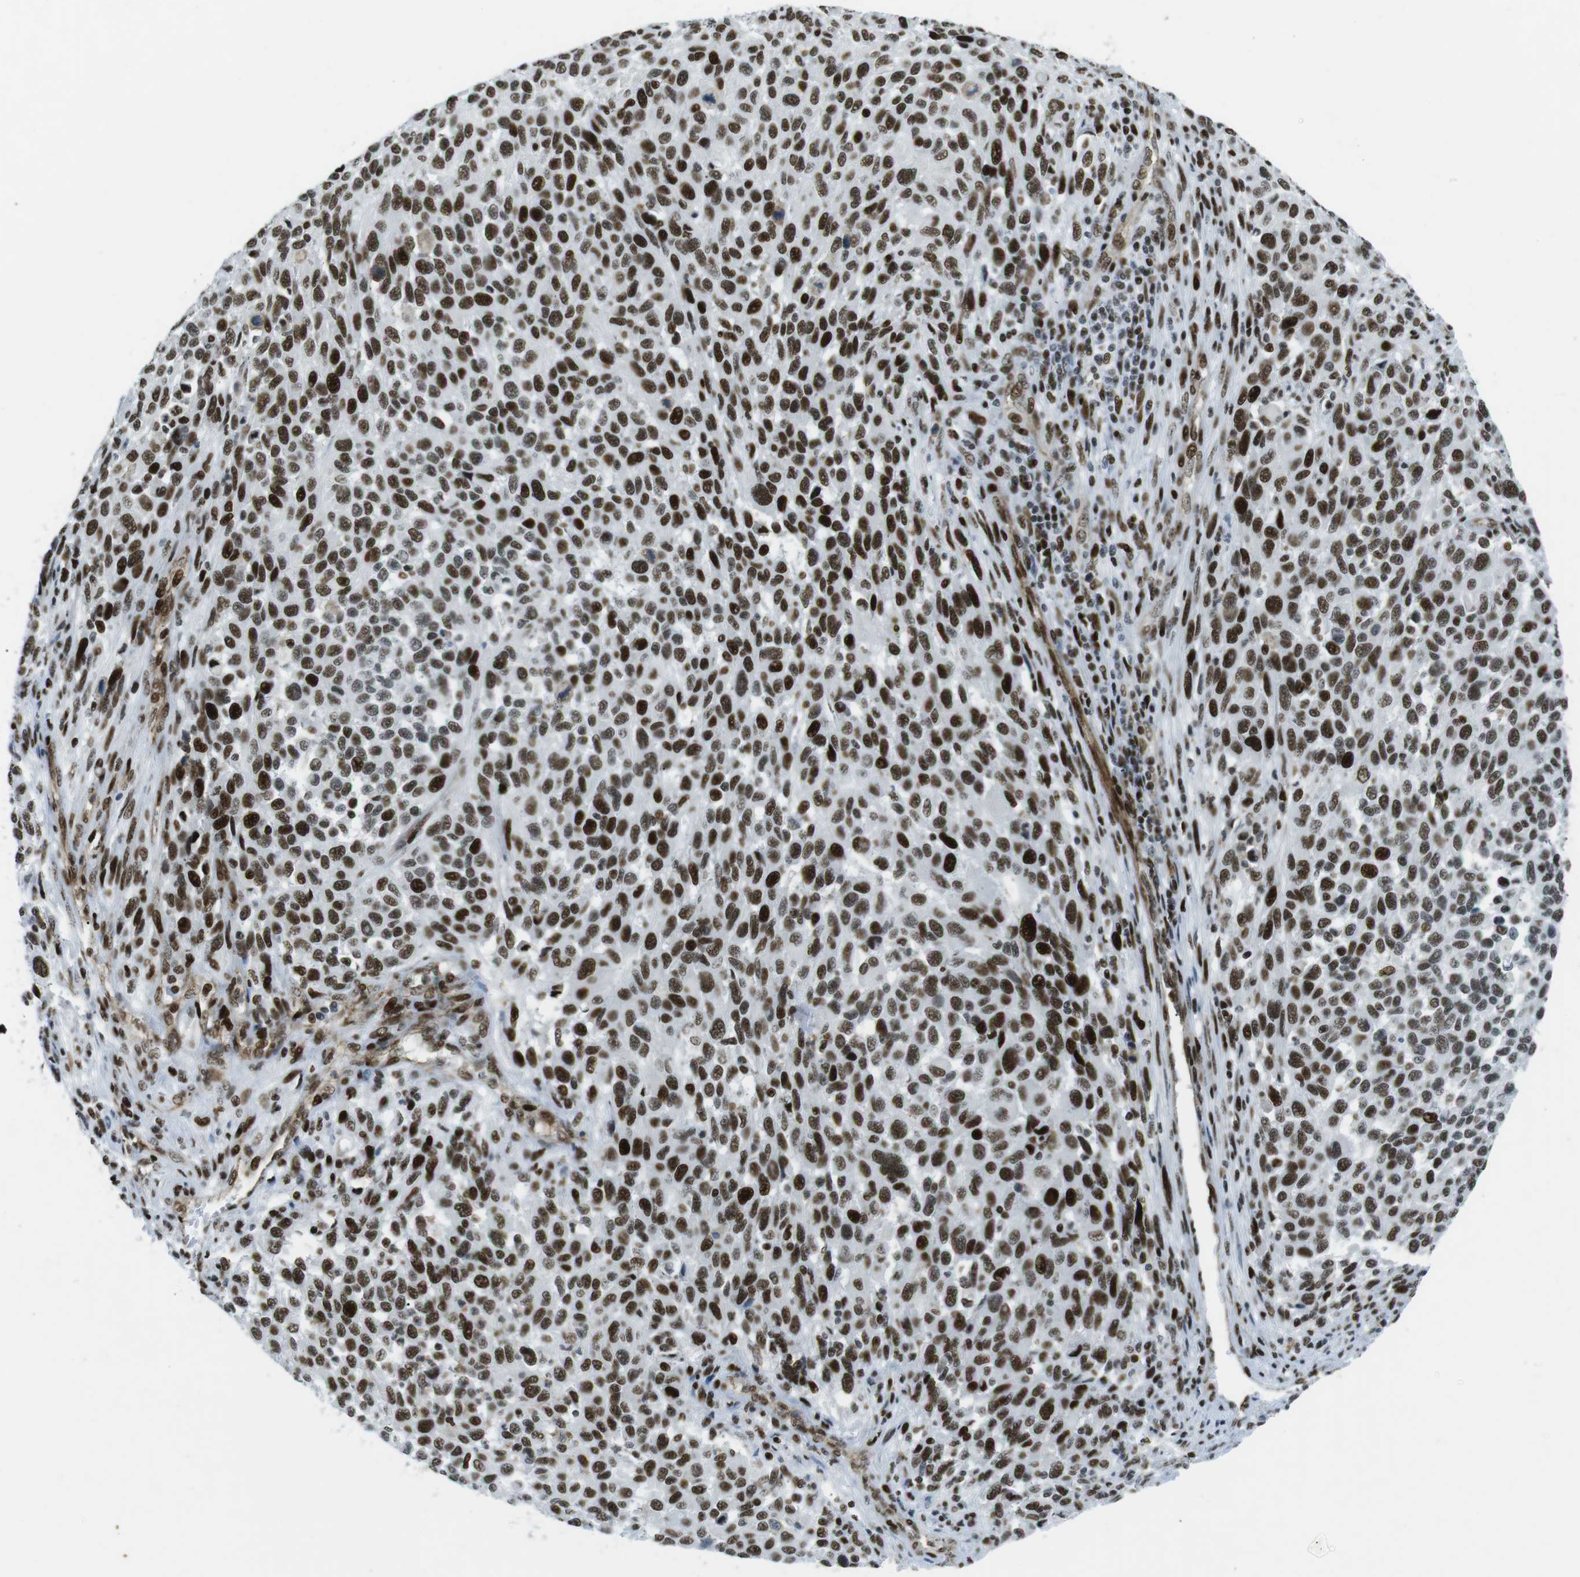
{"staining": {"intensity": "strong", "quantity": ">75%", "location": "nuclear"}, "tissue": "melanoma", "cell_type": "Tumor cells", "image_type": "cancer", "snomed": [{"axis": "morphology", "description": "Malignant melanoma, Metastatic site"}, {"axis": "topography", "description": "Lymph node"}], "caption": "Immunohistochemistry photomicrograph of neoplastic tissue: malignant melanoma (metastatic site) stained using IHC reveals high levels of strong protein expression localized specifically in the nuclear of tumor cells, appearing as a nuclear brown color.", "gene": "ARID1A", "patient": {"sex": "male", "age": 61}}